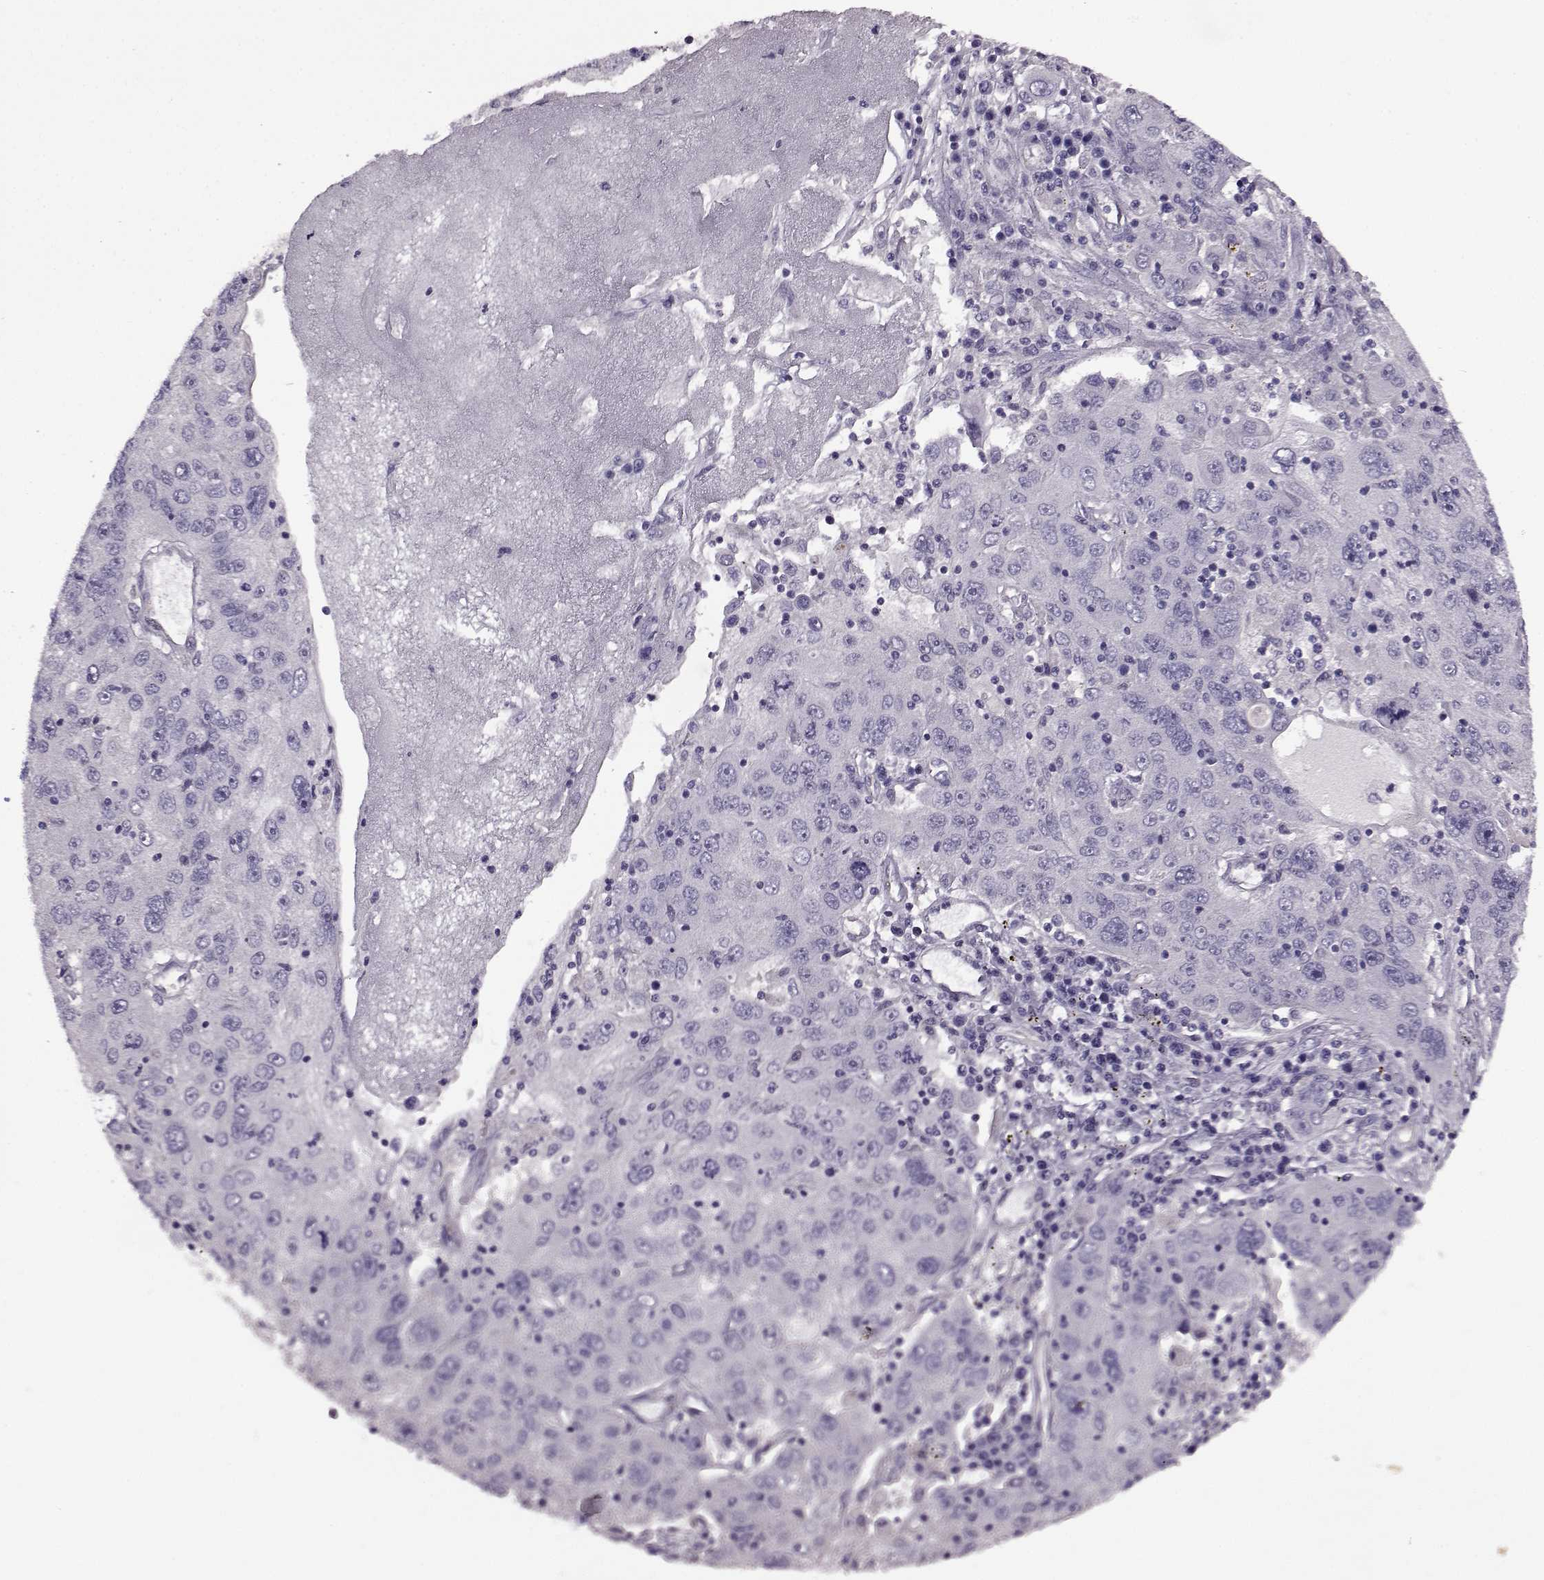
{"staining": {"intensity": "negative", "quantity": "none", "location": "none"}, "tissue": "stomach cancer", "cell_type": "Tumor cells", "image_type": "cancer", "snomed": [{"axis": "morphology", "description": "Adenocarcinoma, NOS"}, {"axis": "topography", "description": "Stomach"}], "caption": "A micrograph of human stomach cancer (adenocarcinoma) is negative for staining in tumor cells. (Brightfield microscopy of DAB immunohistochemistry at high magnification).", "gene": "EDDM3B", "patient": {"sex": "male", "age": 56}}